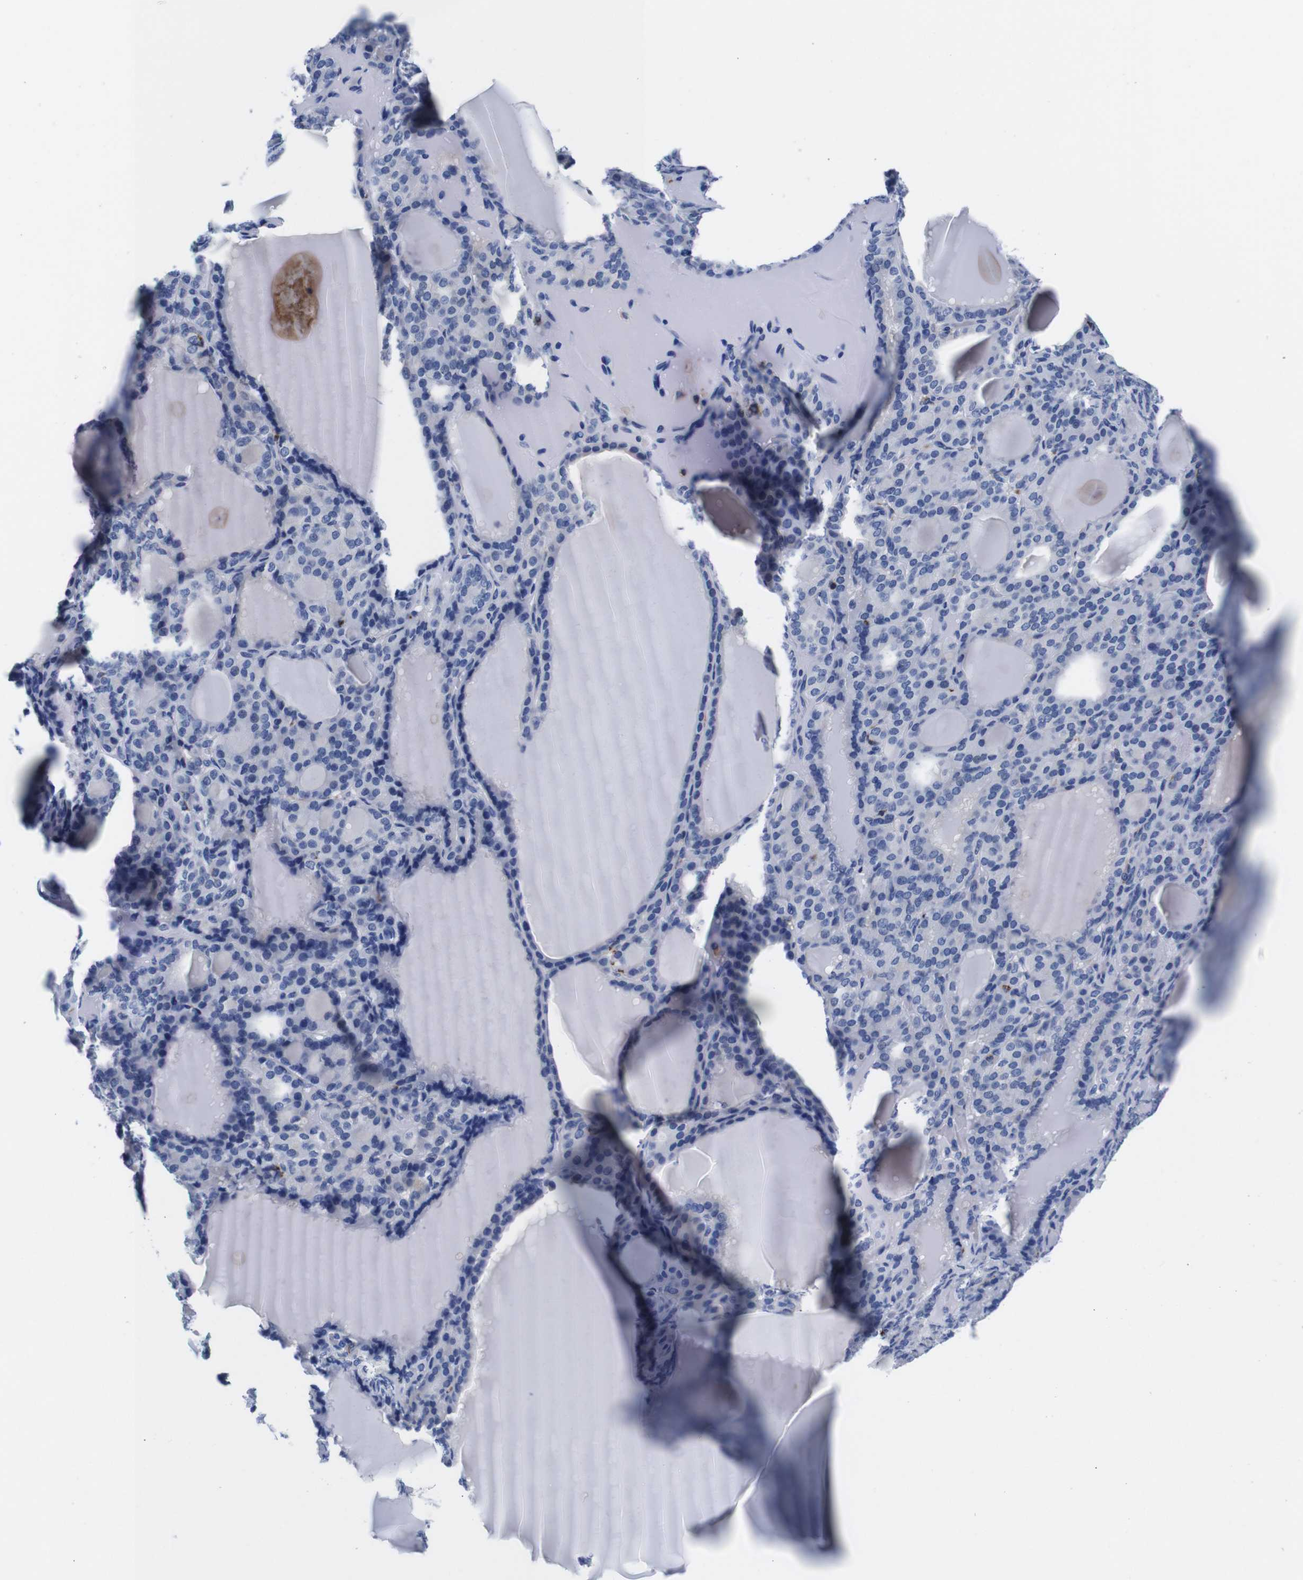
{"staining": {"intensity": "negative", "quantity": "none", "location": "none"}, "tissue": "thyroid gland", "cell_type": "Glandular cells", "image_type": "normal", "snomed": [{"axis": "morphology", "description": "Normal tissue, NOS"}, {"axis": "topography", "description": "Thyroid gland"}], "caption": "This photomicrograph is of normal thyroid gland stained with immunohistochemistry (IHC) to label a protein in brown with the nuclei are counter-stained blue. There is no staining in glandular cells.", "gene": "ENSG00000248993", "patient": {"sex": "female", "age": 28}}